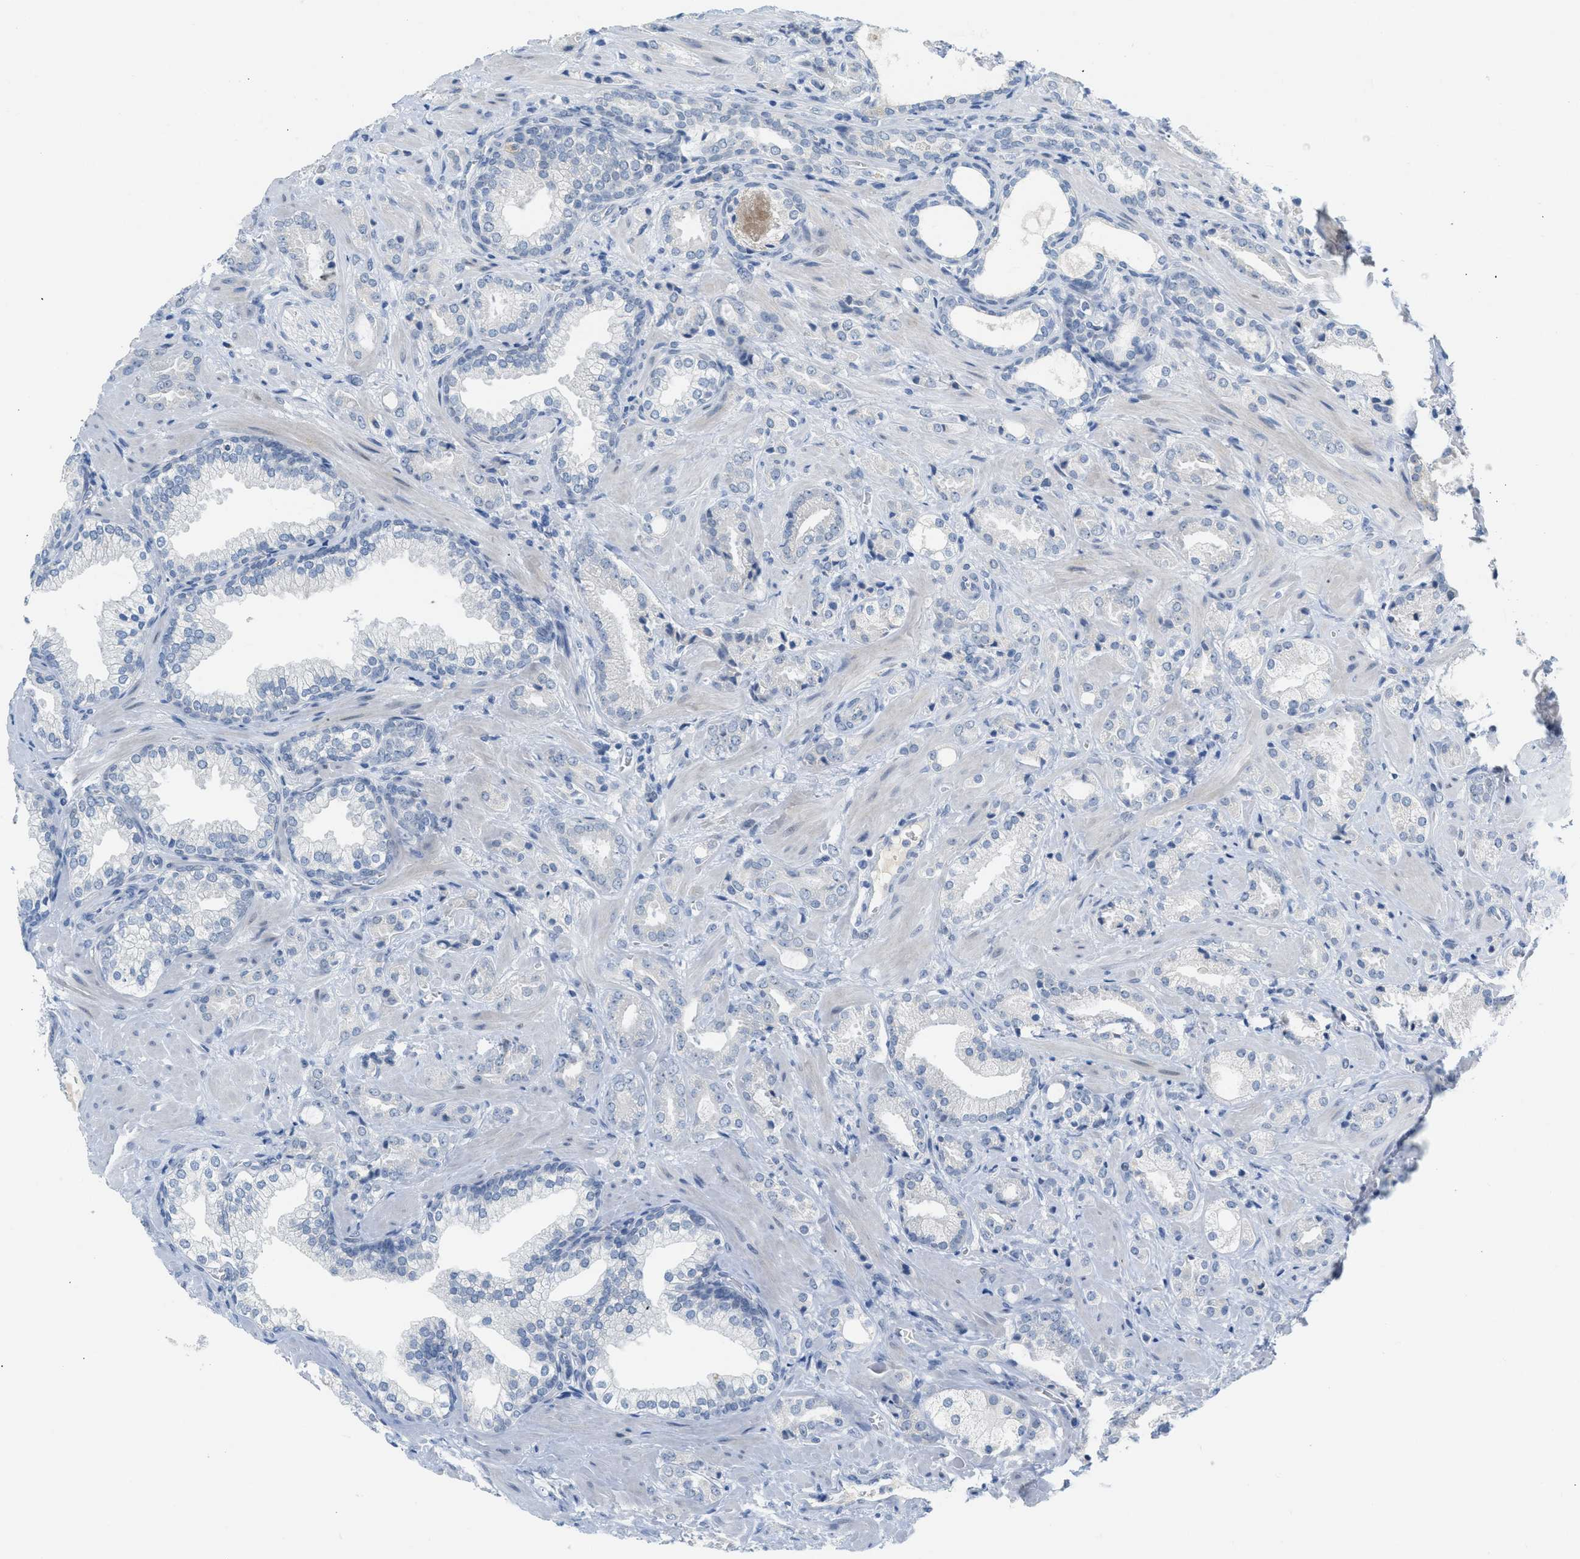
{"staining": {"intensity": "negative", "quantity": "none", "location": "none"}, "tissue": "prostate cancer", "cell_type": "Tumor cells", "image_type": "cancer", "snomed": [{"axis": "morphology", "description": "Adenocarcinoma, High grade"}, {"axis": "topography", "description": "Prostate"}], "caption": "Adenocarcinoma (high-grade) (prostate) stained for a protein using immunohistochemistry demonstrates no expression tumor cells.", "gene": "HSF2", "patient": {"sex": "male", "age": 64}}